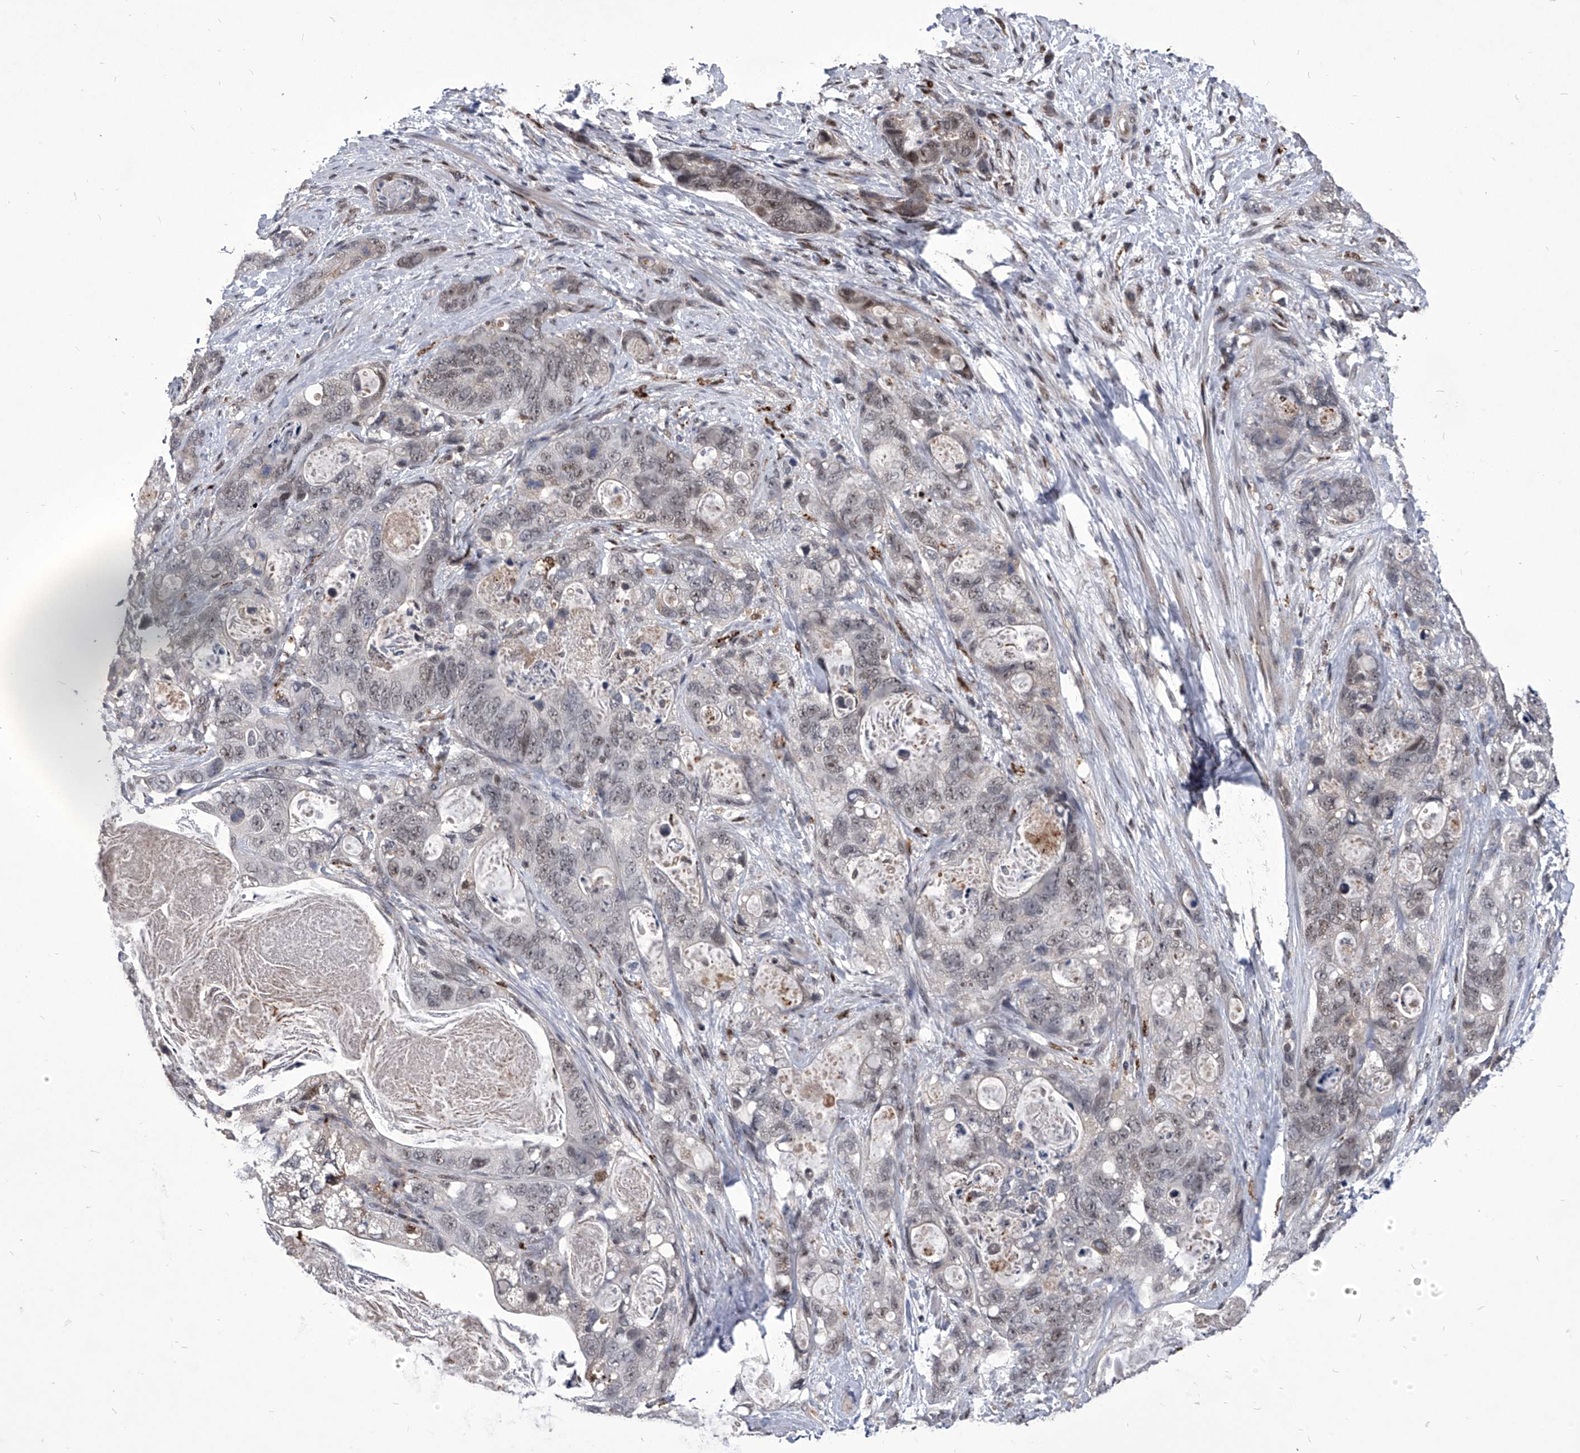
{"staining": {"intensity": "weak", "quantity": "25%-75%", "location": "nuclear"}, "tissue": "stomach cancer", "cell_type": "Tumor cells", "image_type": "cancer", "snomed": [{"axis": "morphology", "description": "Normal tissue, NOS"}, {"axis": "morphology", "description": "Adenocarcinoma, NOS"}, {"axis": "topography", "description": "Stomach"}], "caption": "Stomach adenocarcinoma tissue reveals weak nuclear expression in about 25%-75% of tumor cells, visualized by immunohistochemistry. Nuclei are stained in blue.", "gene": "CMTR1", "patient": {"sex": "female", "age": 89}}